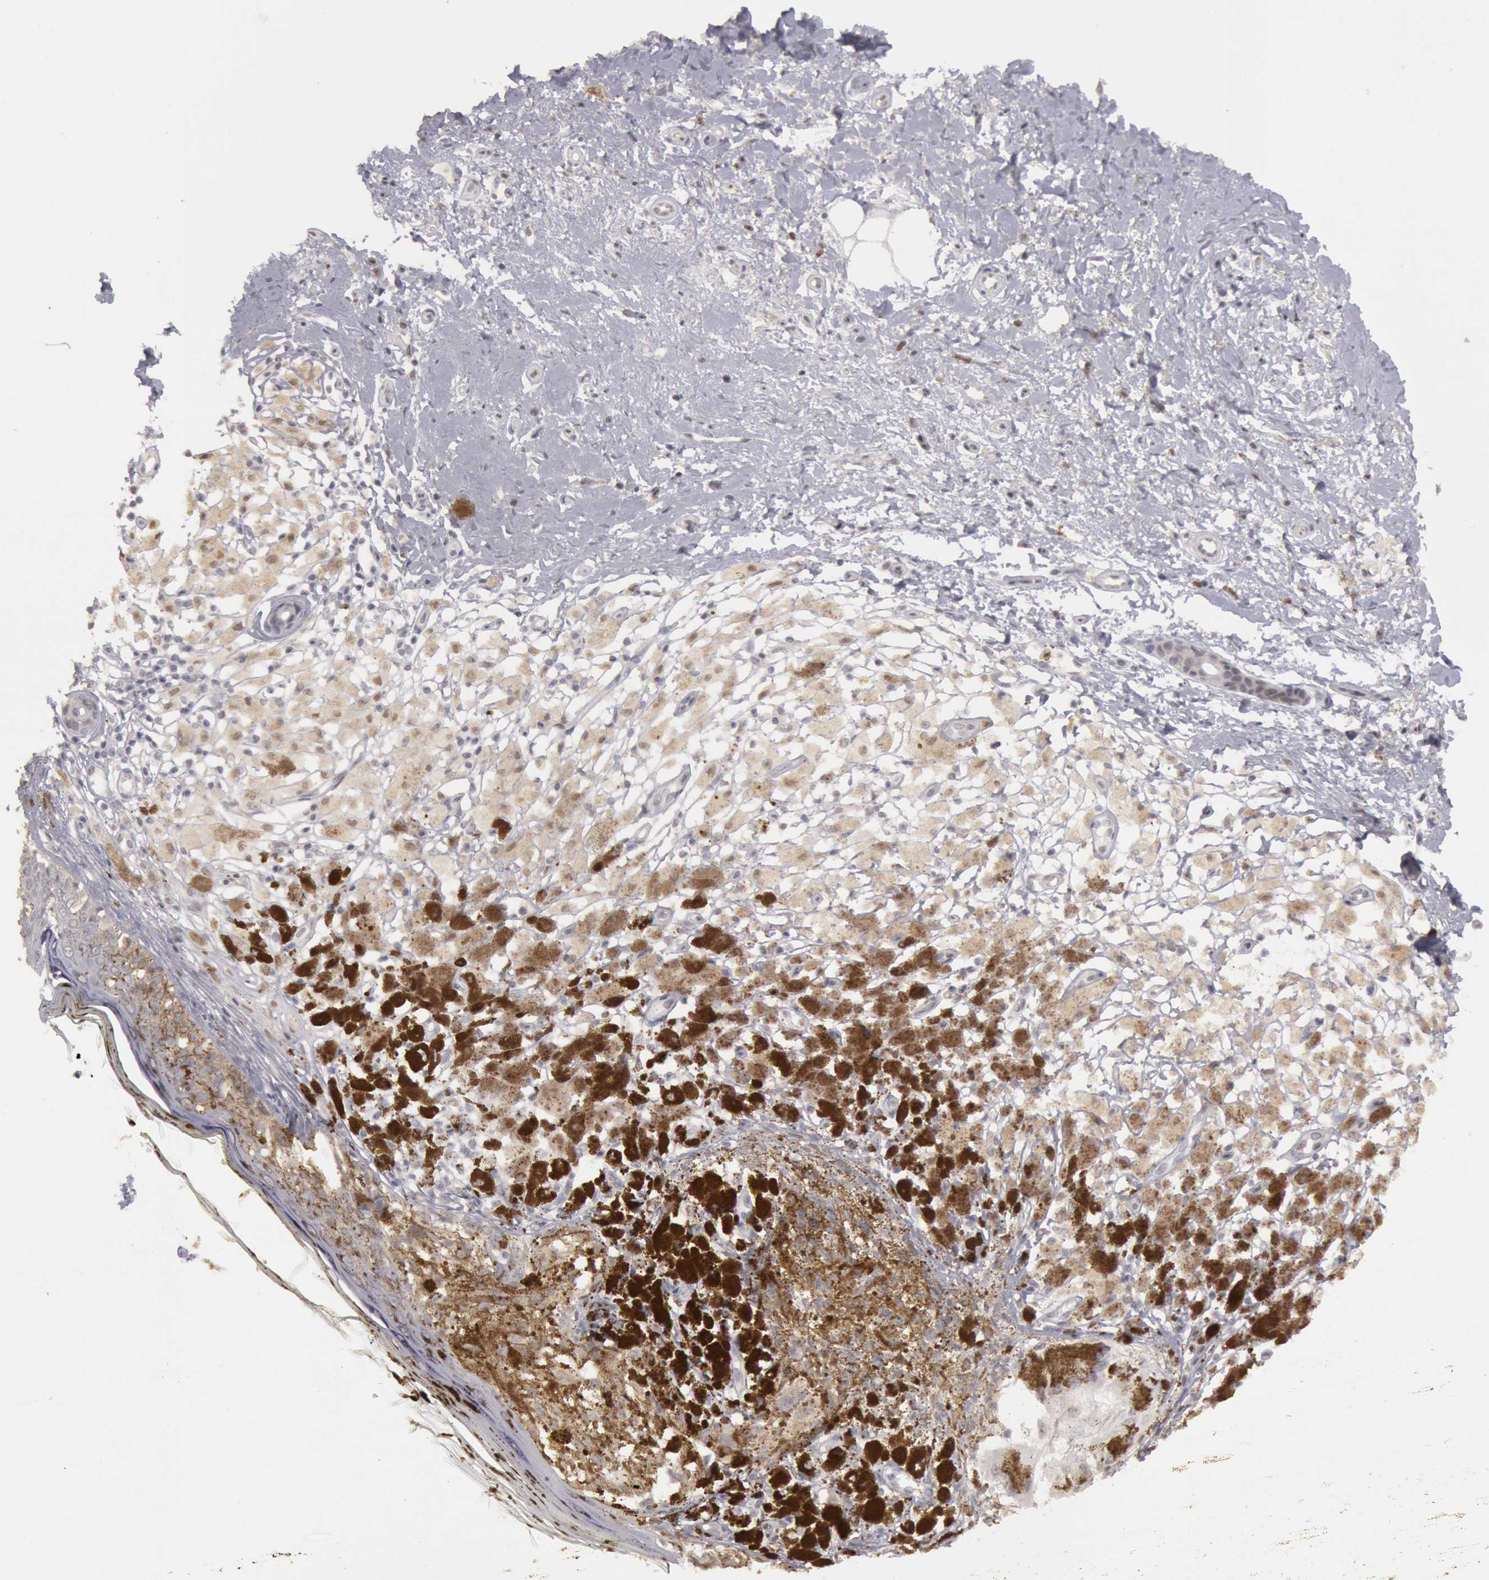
{"staining": {"intensity": "negative", "quantity": "none", "location": "none"}, "tissue": "melanoma", "cell_type": "Tumor cells", "image_type": "cancer", "snomed": [{"axis": "morphology", "description": "Malignant melanoma, NOS"}, {"axis": "topography", "description": "Skin"}], "caption": "The micrograph exhibits no significant staining in tumor cells of malignant melanoma. Brightfield microscopy of immunohistochemistry stained with DAB (brown) and hematoxylin (blue), captured at high magnification.", "gene": "RIMBP3C", "patient": {"sex": "male", "age": 88}}